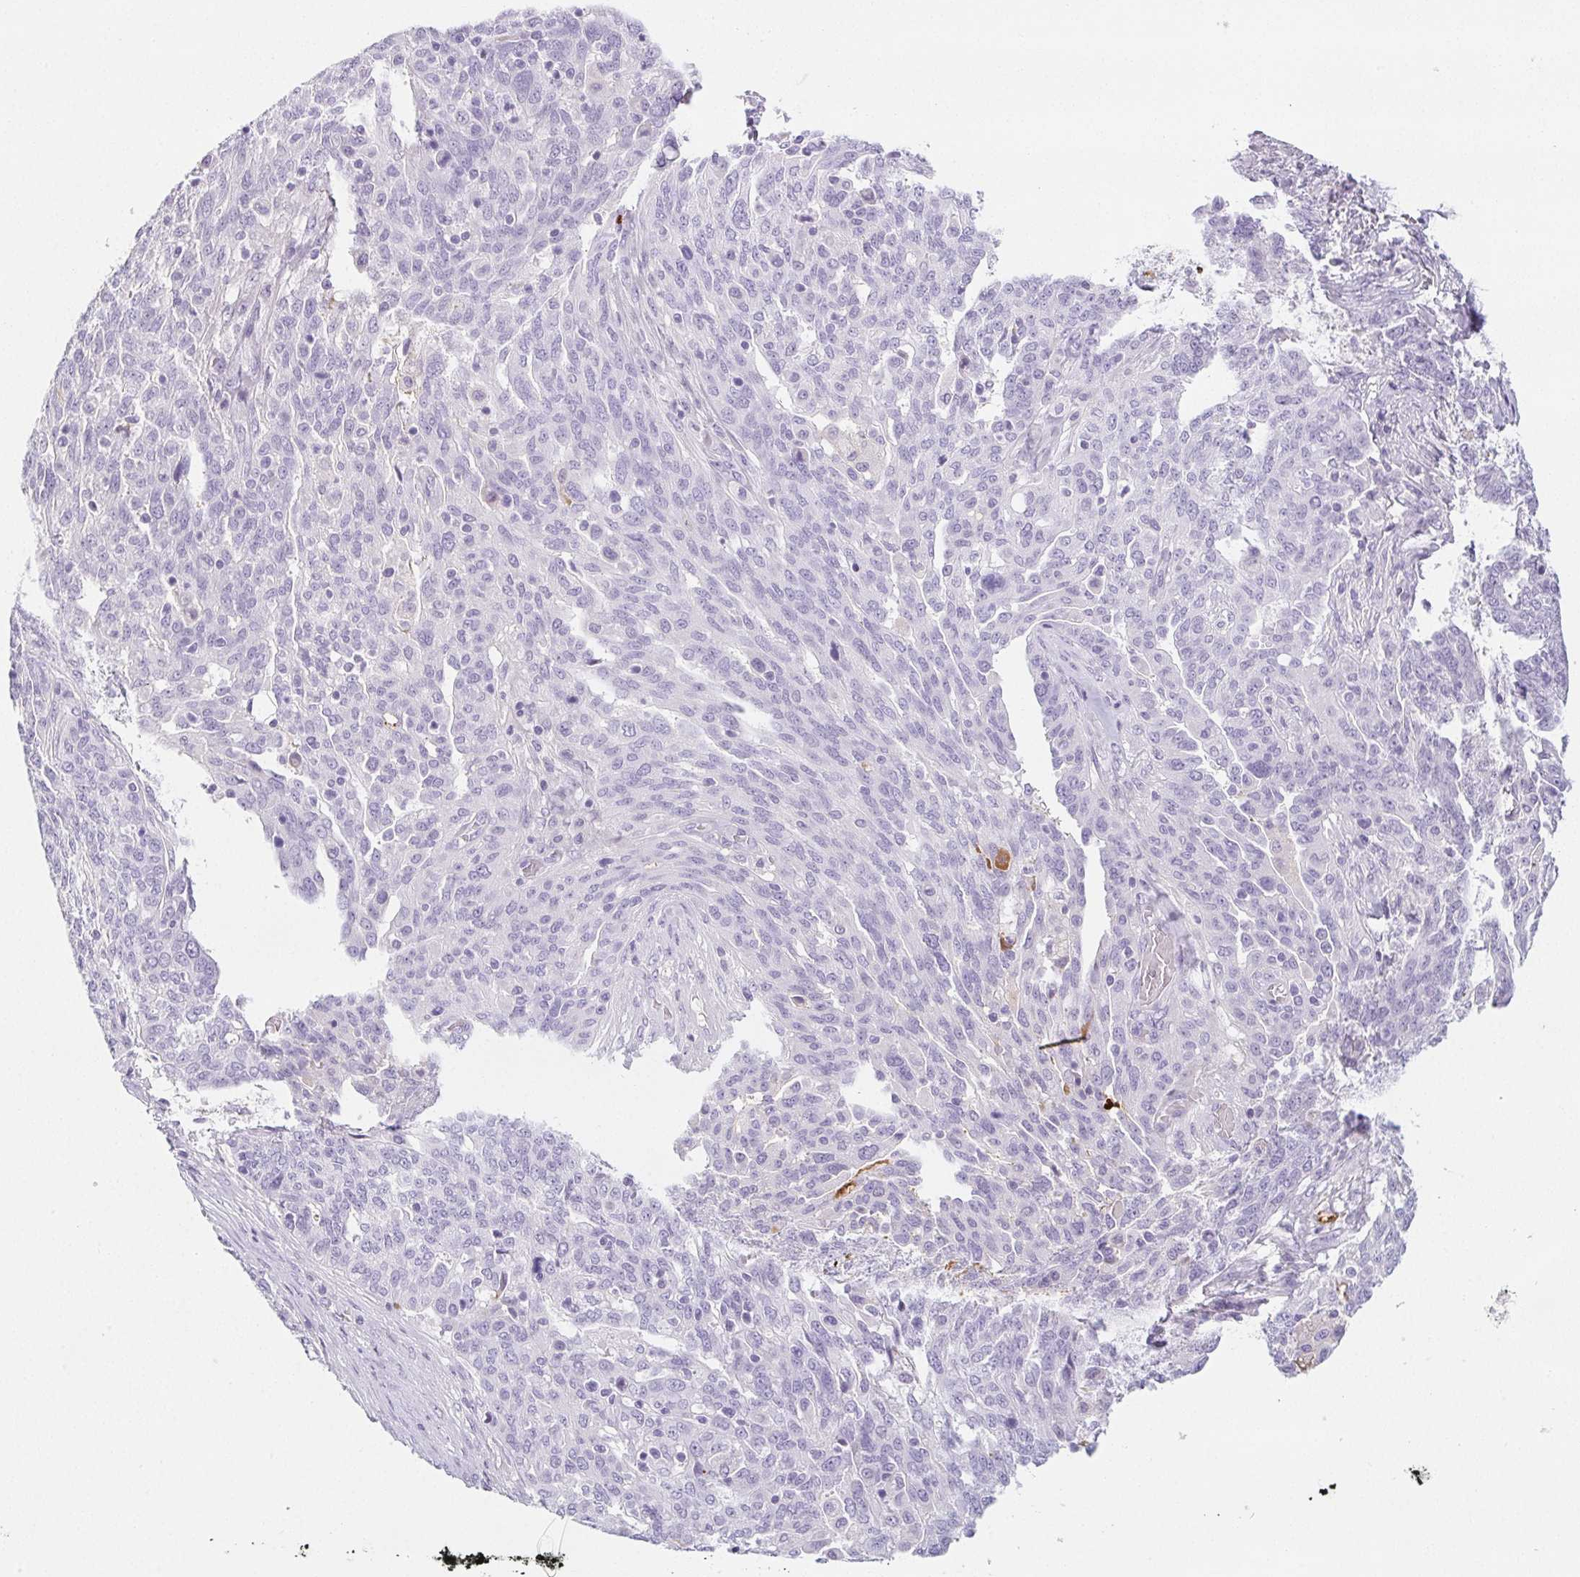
{"staining": {"intensity": "negative", "quantity": "none", "location": "none"}, "tissue": "ovarian cancer", "cell_type": "Tumor cells", "image_type": "cancer", "snomed": [{"axis": "morphology", "description": "Cystadenocarcinoma, serous, NOS"}, {"axis": "topography", "description": "Ovary"}], "caption": "High power microscopy micrograph of an immunohistochemistry (IHC) micrograph of ovarian cancer, revealing no significant expression in tumor cells.", "gene": "VTN", "patient": {"sex": "female", "age": 67}}